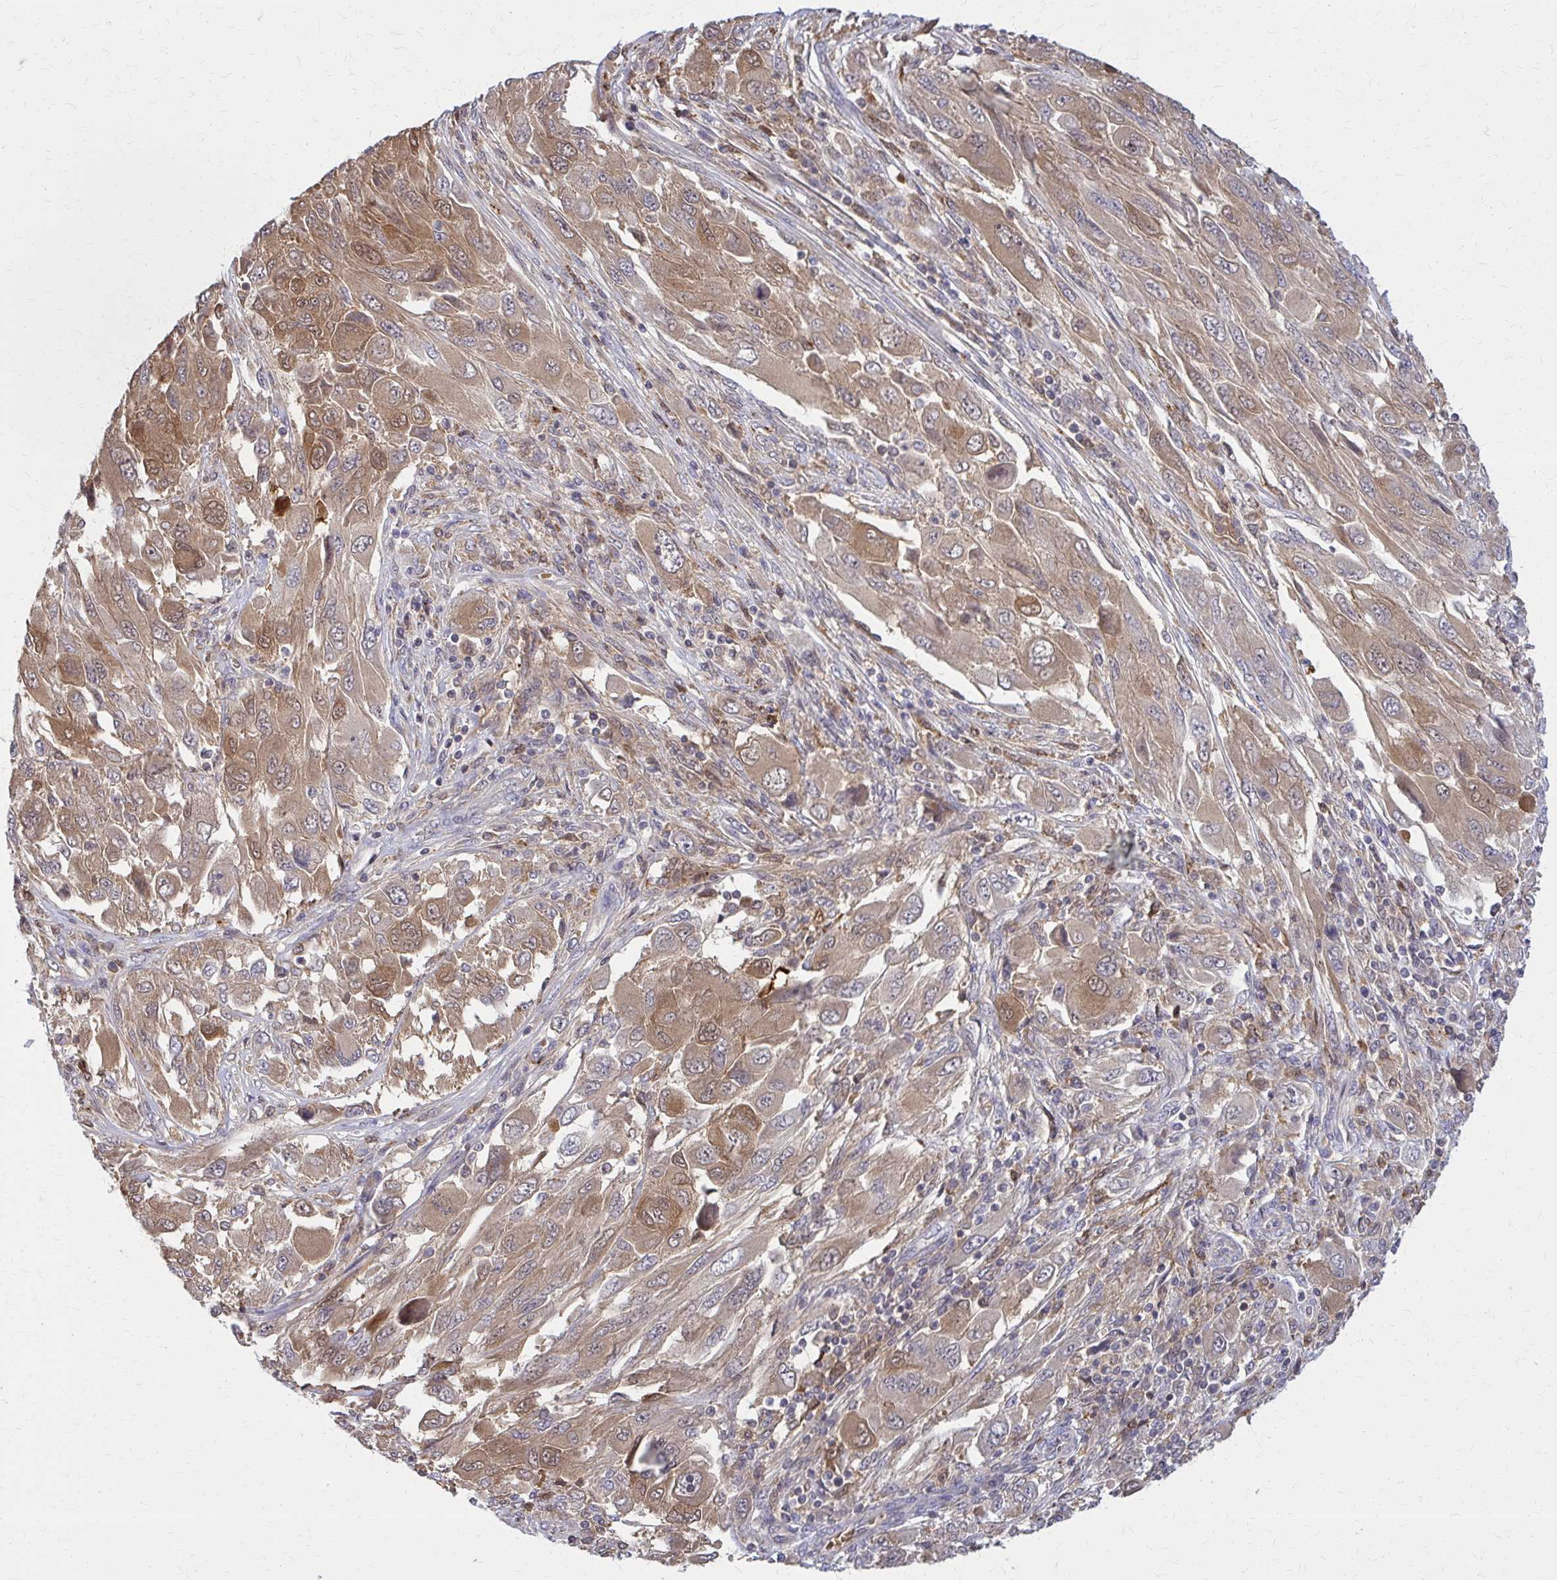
{"staining": {"intensity": "moderate", "quantity": ">75%", "location": "cytoplasmic/membranous"}, "tissue": "melanoma", "cell_type": "Tumor cells", "image_type": "cancer", "snomed": [{"axis": "morphology", "description": "Malignant melanoma, NOS"}, {"axis": "topography", "description": "Skin"}], "caption": "Protein expression analysis of human malignant melanoma reveals moderate cytoplasmic/membranous expression in approximately >75% of tumor cells.", "gene": "DBI", "patient": {"sex": "female", "age": 91}}